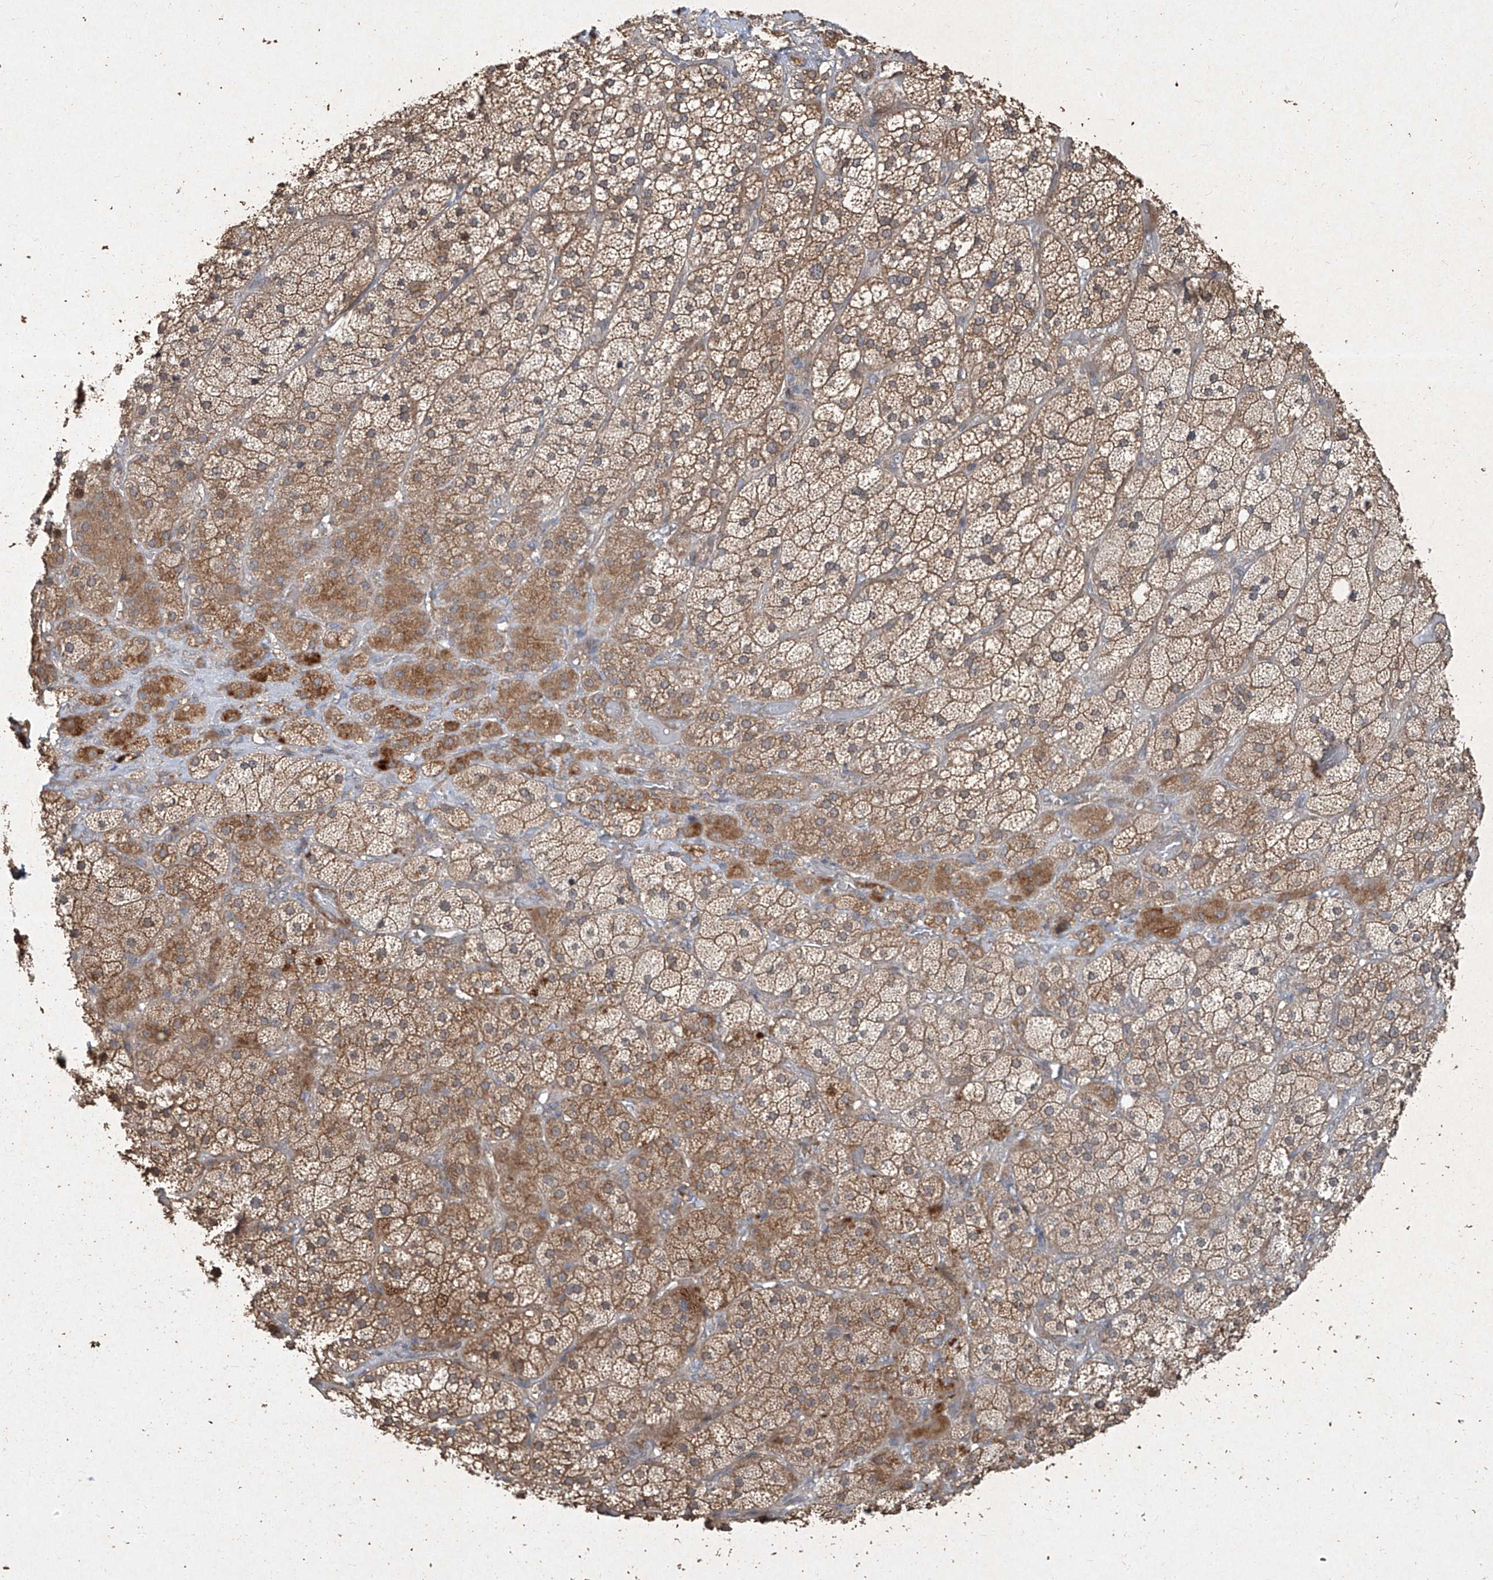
{"staining": {"intensity": "moderate", "quantity": ">75%", "location": "cytoplasmic/membranous"}, "tissue": "adrenal gland", "cell_type": "Glandular cells", "image_type": "normal", "snomed": [{"axis": "morphology", "description": "Normal tissue, NOS"}, {"axis": "topography", "description": "Adrenal gland"}], "caption": "Adrenal gland stained with immunohistochemistry (IHC) reveals moderate cytoplasmic/membranous positivity in approximately >75% of glandular cells. Nuclei are stained in blue.", "gene": "CCN1", "patient": {"sex": "male", "age": 57}}